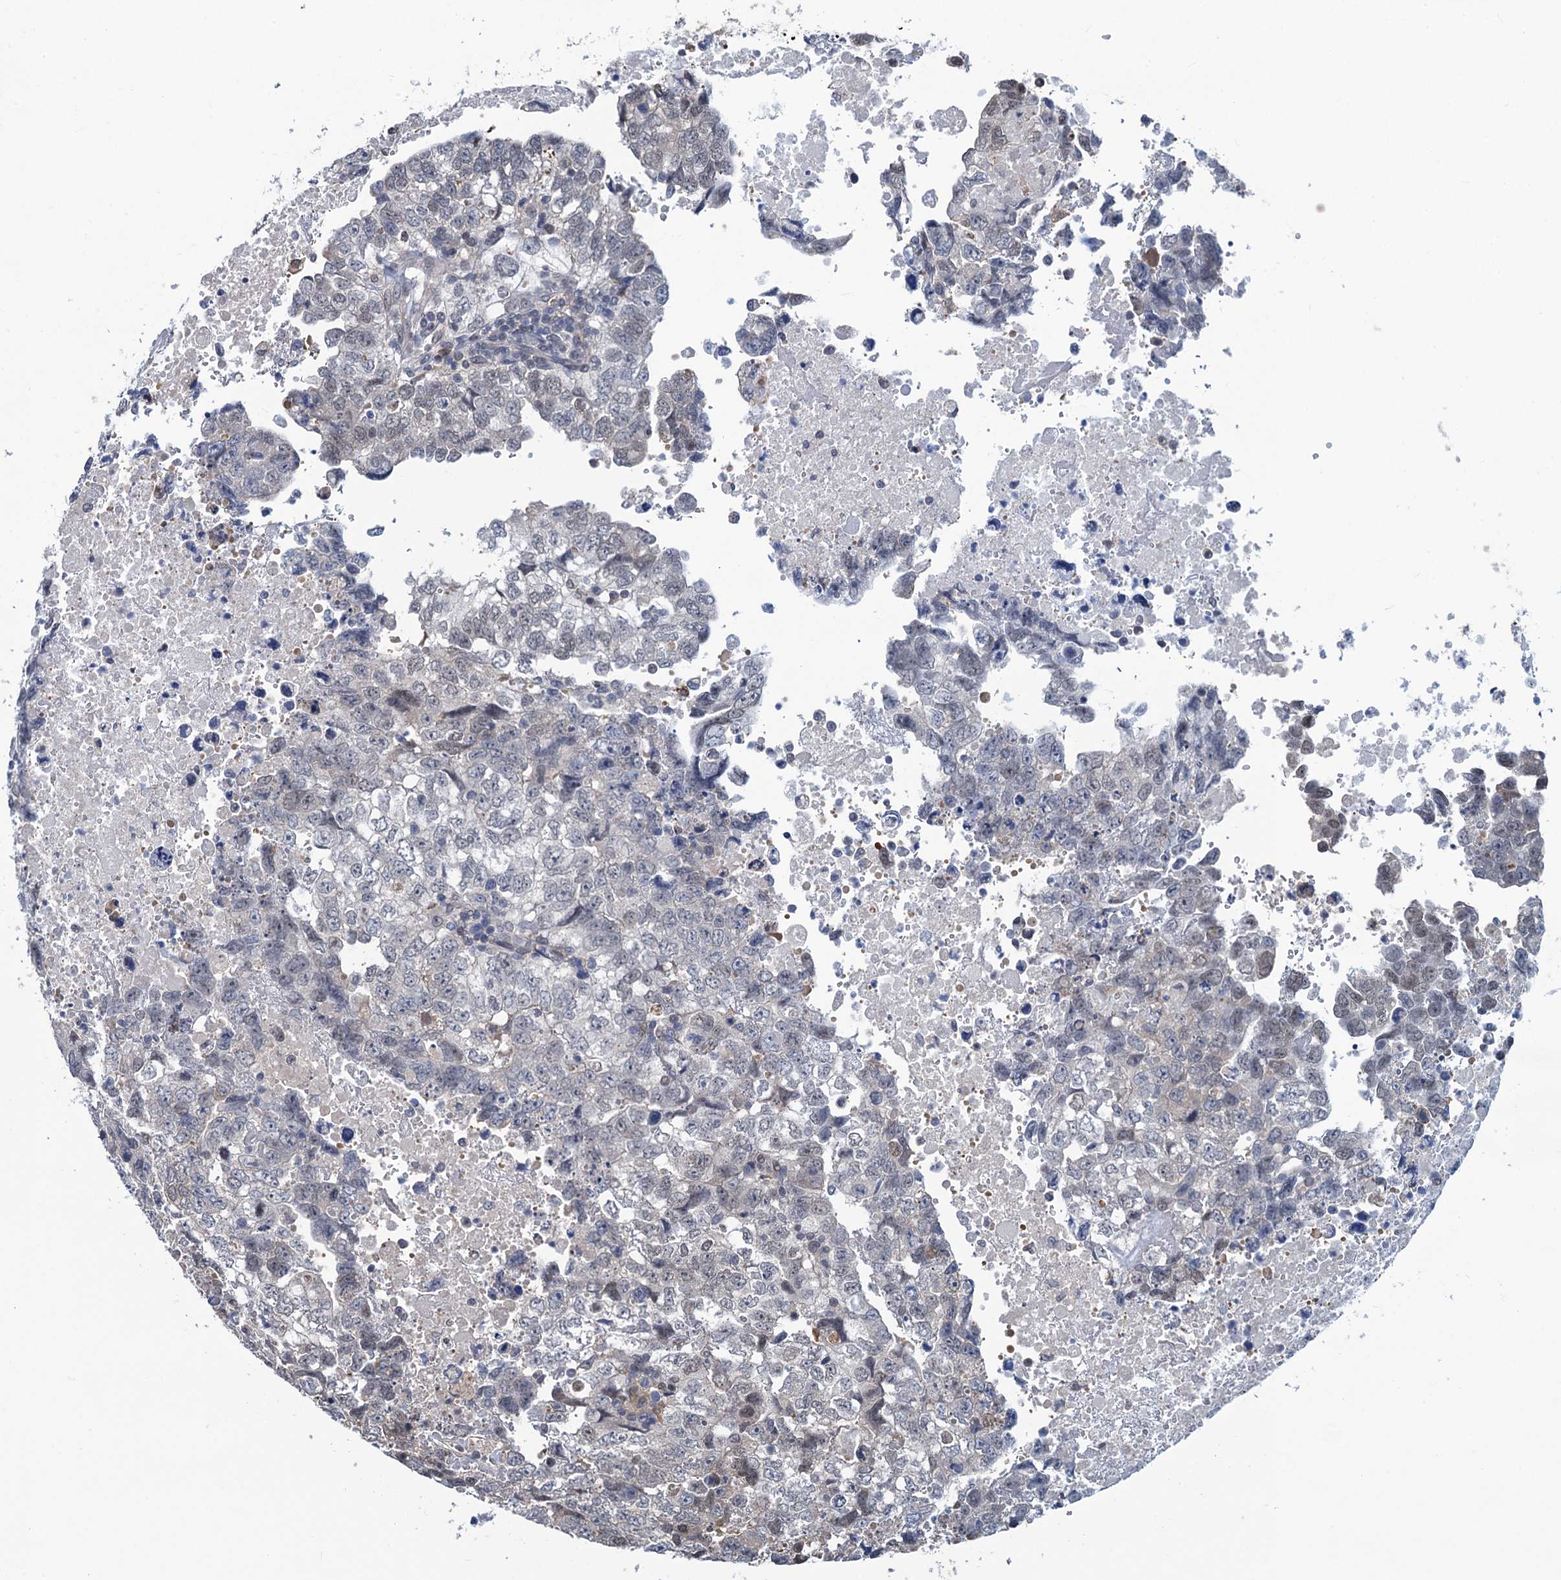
{"staining": {"intensity": "negative", "quantity": "none", "location": "none"}, "tissue": "testis cancer", "cell_type": "Tumor cells", "image_type": "cancer", "snomed": [{"axis": "morphology", "description": "Carcinoma, Embryonal, NOS"}, {"axis": "topography", "description": "Testis"}], "caption": "Immunohistochemistry micrograph of neoplastic tissue: testis cancer (embryonal carcinoma) stained with DAB (3,3'-diaminobenzidine) exhibits no significant protein expression in tumor cells. (DAB (3,3'-diaminobenzidine) IHC visualized using brightfield microscopy, high magnification).", "gene": "RTKN2", "patient": {"sex": "male", "age": 37}}